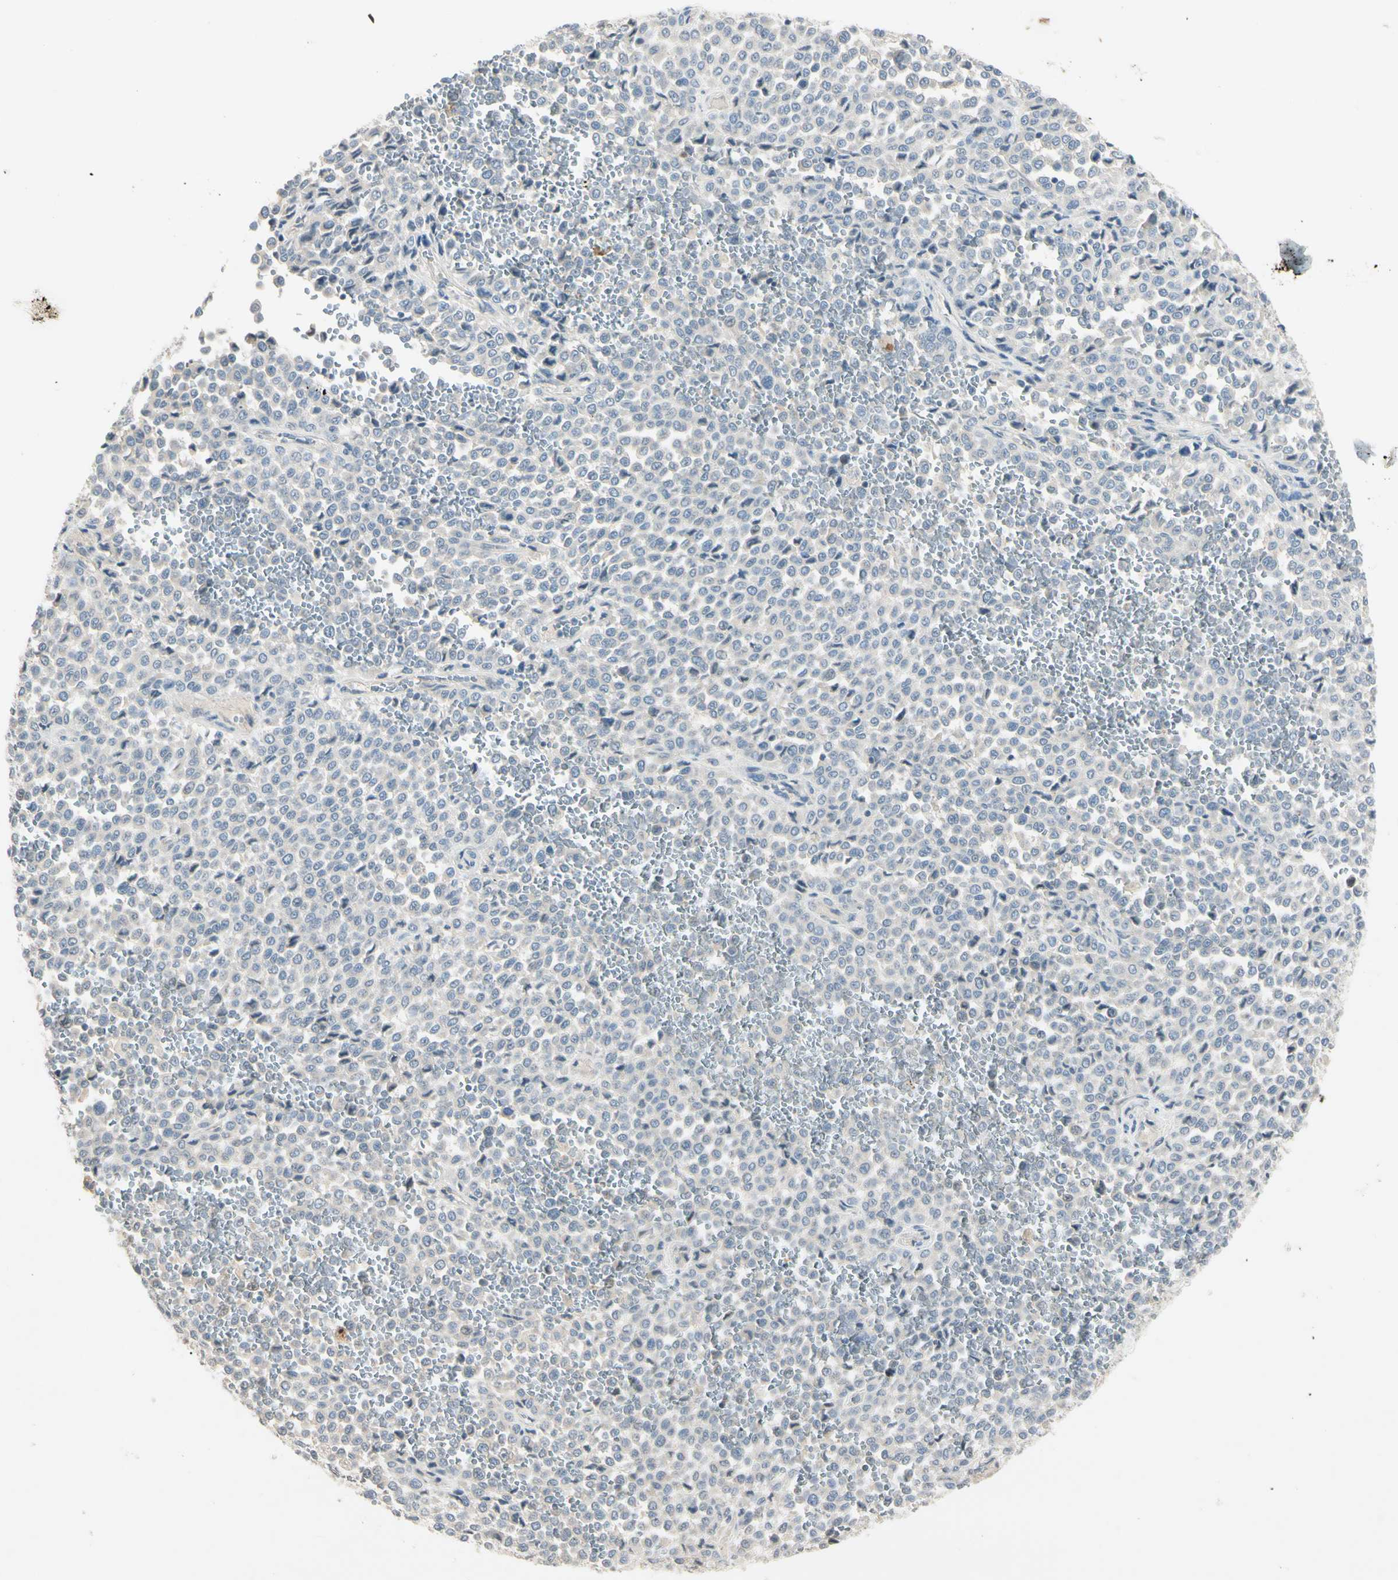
{"staining": {"intensity": "negative", "quantity": "none", "location": "none"}, "tissue": "melanoma", "cell_type": "Tumor cells", "image_type": "cancer", "snomed": [{"axis": "morphology", "description": "Malignant melanoma, Metastatic site"}, {"axis": "topography", "description": "Pancreas"}], "caption": "The photomicrograph reveals no staining of tumor cells in melanoma. The staining is performed using DAB (3,3'-diaminobenzidine) brown chromogen with nuclei counter-stained in using hematoxylin.", "gene": "PRSS21", "patient": {"sex": "female", "age": 30}}